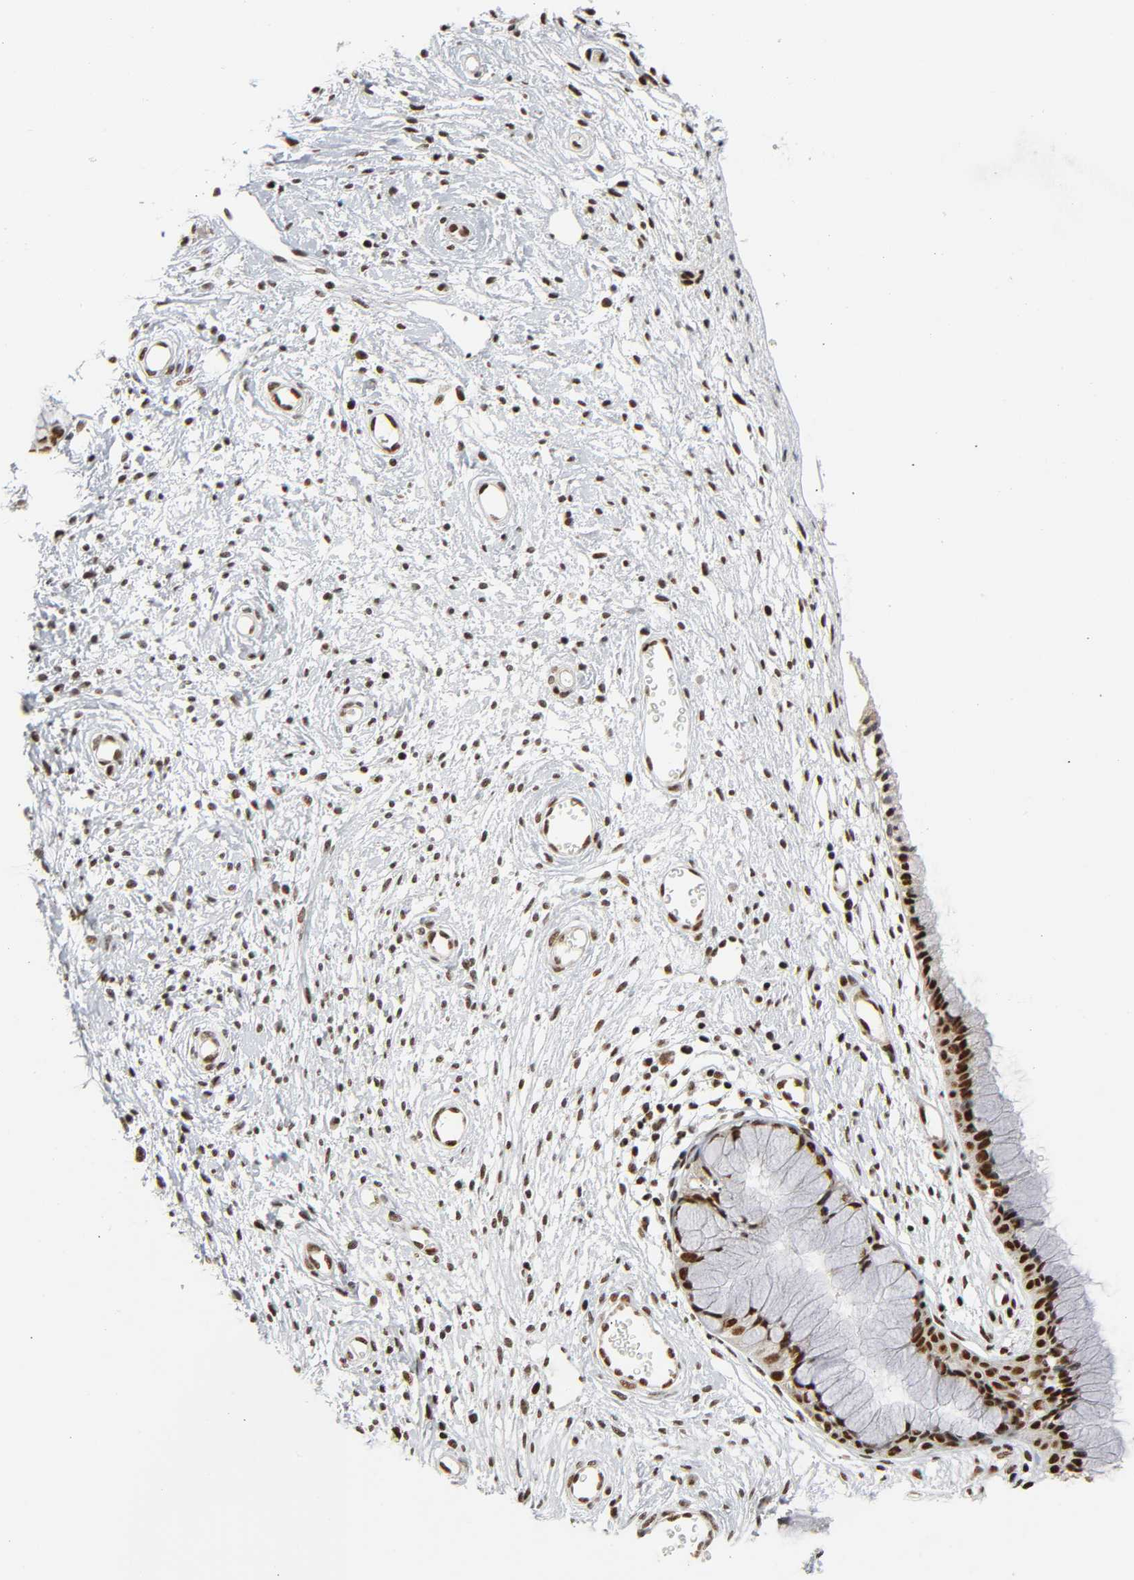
{"staining": {"intensity": "strong", "quantity": ">75%", "location": "nuclear"}, "tissue": "cervix", "cell_type": "Glandular cells", "image_type": "normal", "snomed": [{"axis": "morphology", "description": "Normal tissue, NOS"}, {"axis": "topography", "description": "Cervix"}], "caption": "This image reveals immunohistochemistry (IHC) staining of unremarkable cervix, with high strong nuclear staining in about >75% of glandular cells.", "gene": "CDK9", "patient": {"sex": "female", "age": 55}}